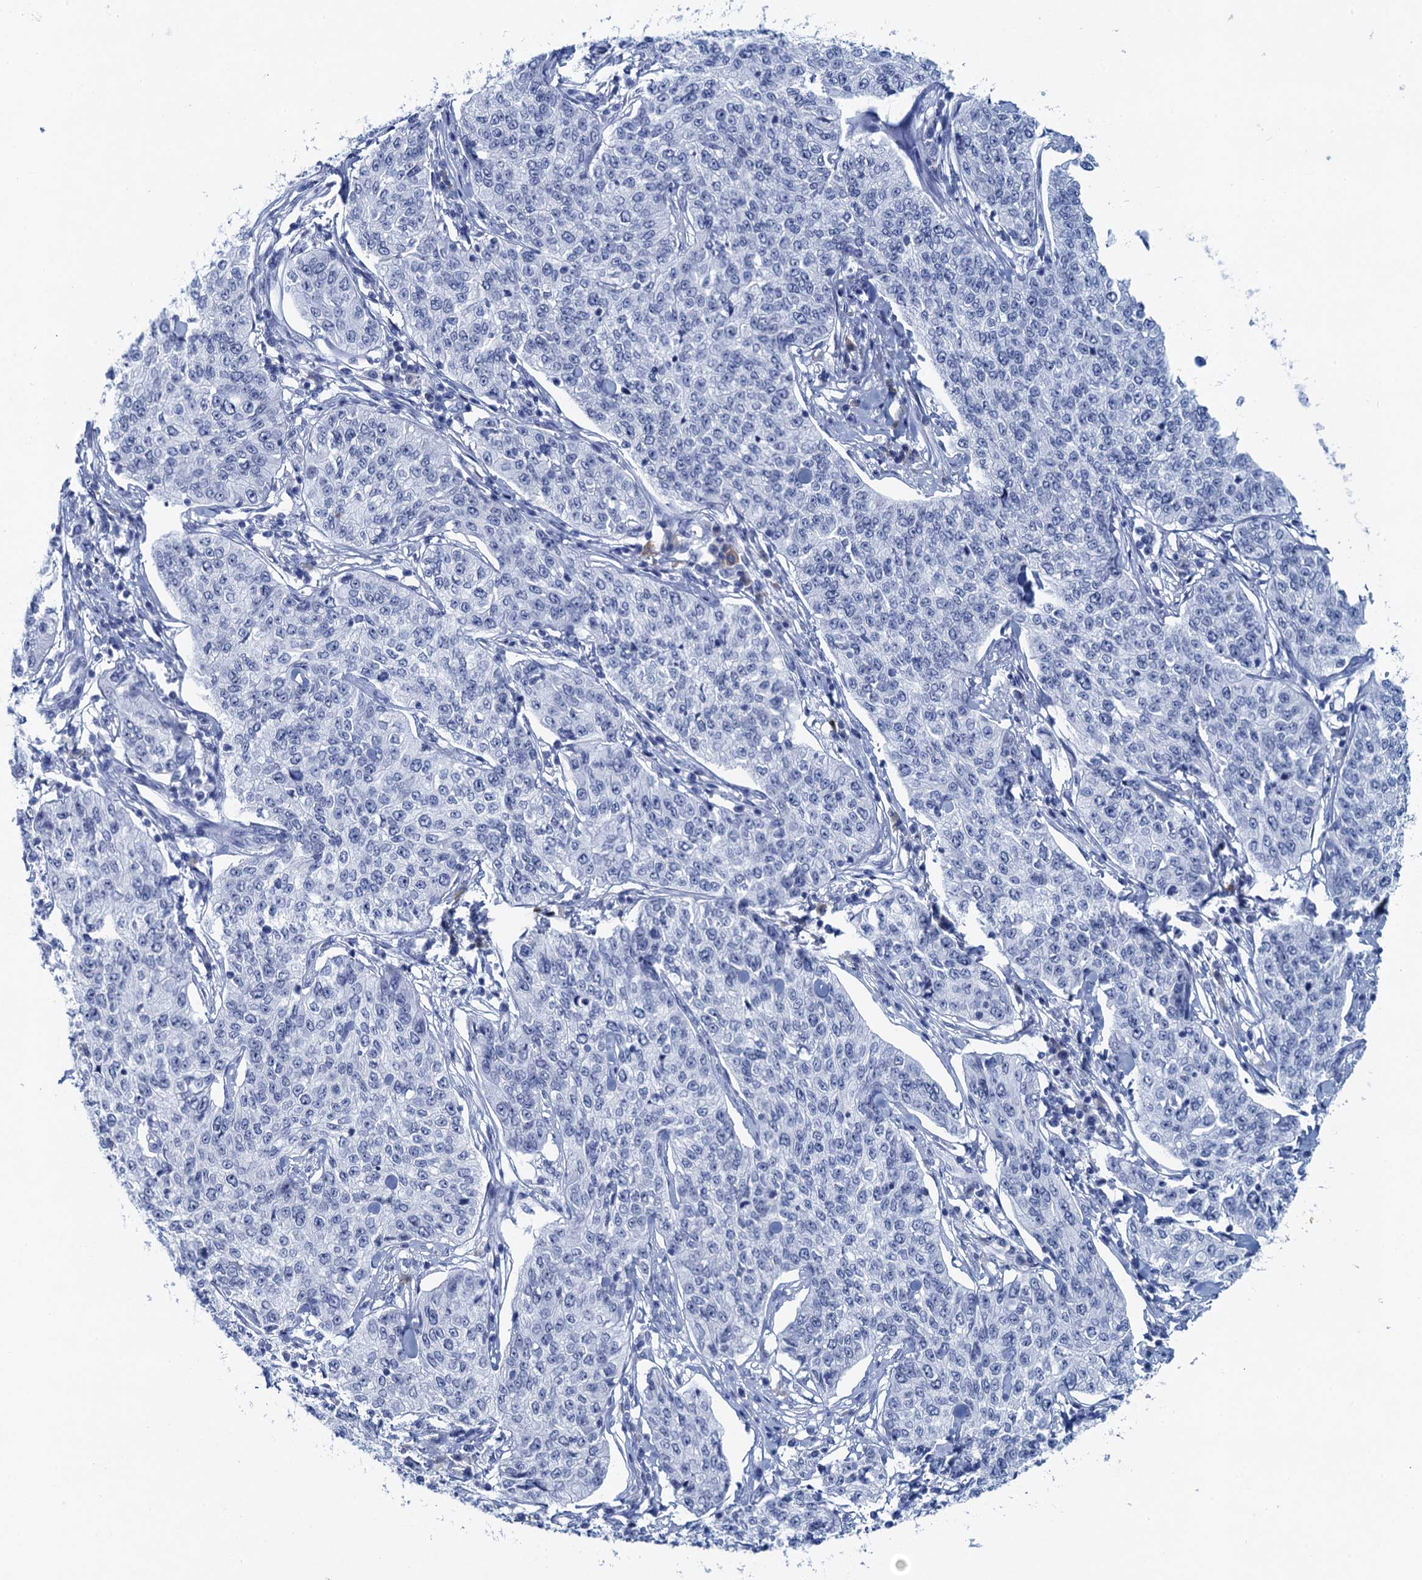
{"staining": {"intensity": "negative", "quantity": "none", "location": "none"}, "tissue": "cervical cancer", "cell_type": "Tumor cells", "image_type": "cancer", "snomed": [{"axis": "morphology", "description": "Squamous cell carcinoma, NOS"}, {"axis": "topography", "description": "Cervix"}], "caption": "Tumor cells show no significant staining in cervical cancer (squamous cell carcinoma). (DAB IHC, high magnification).", "gene": "HAPSTR1", "patient": {"sex": "female", "age": 35}}